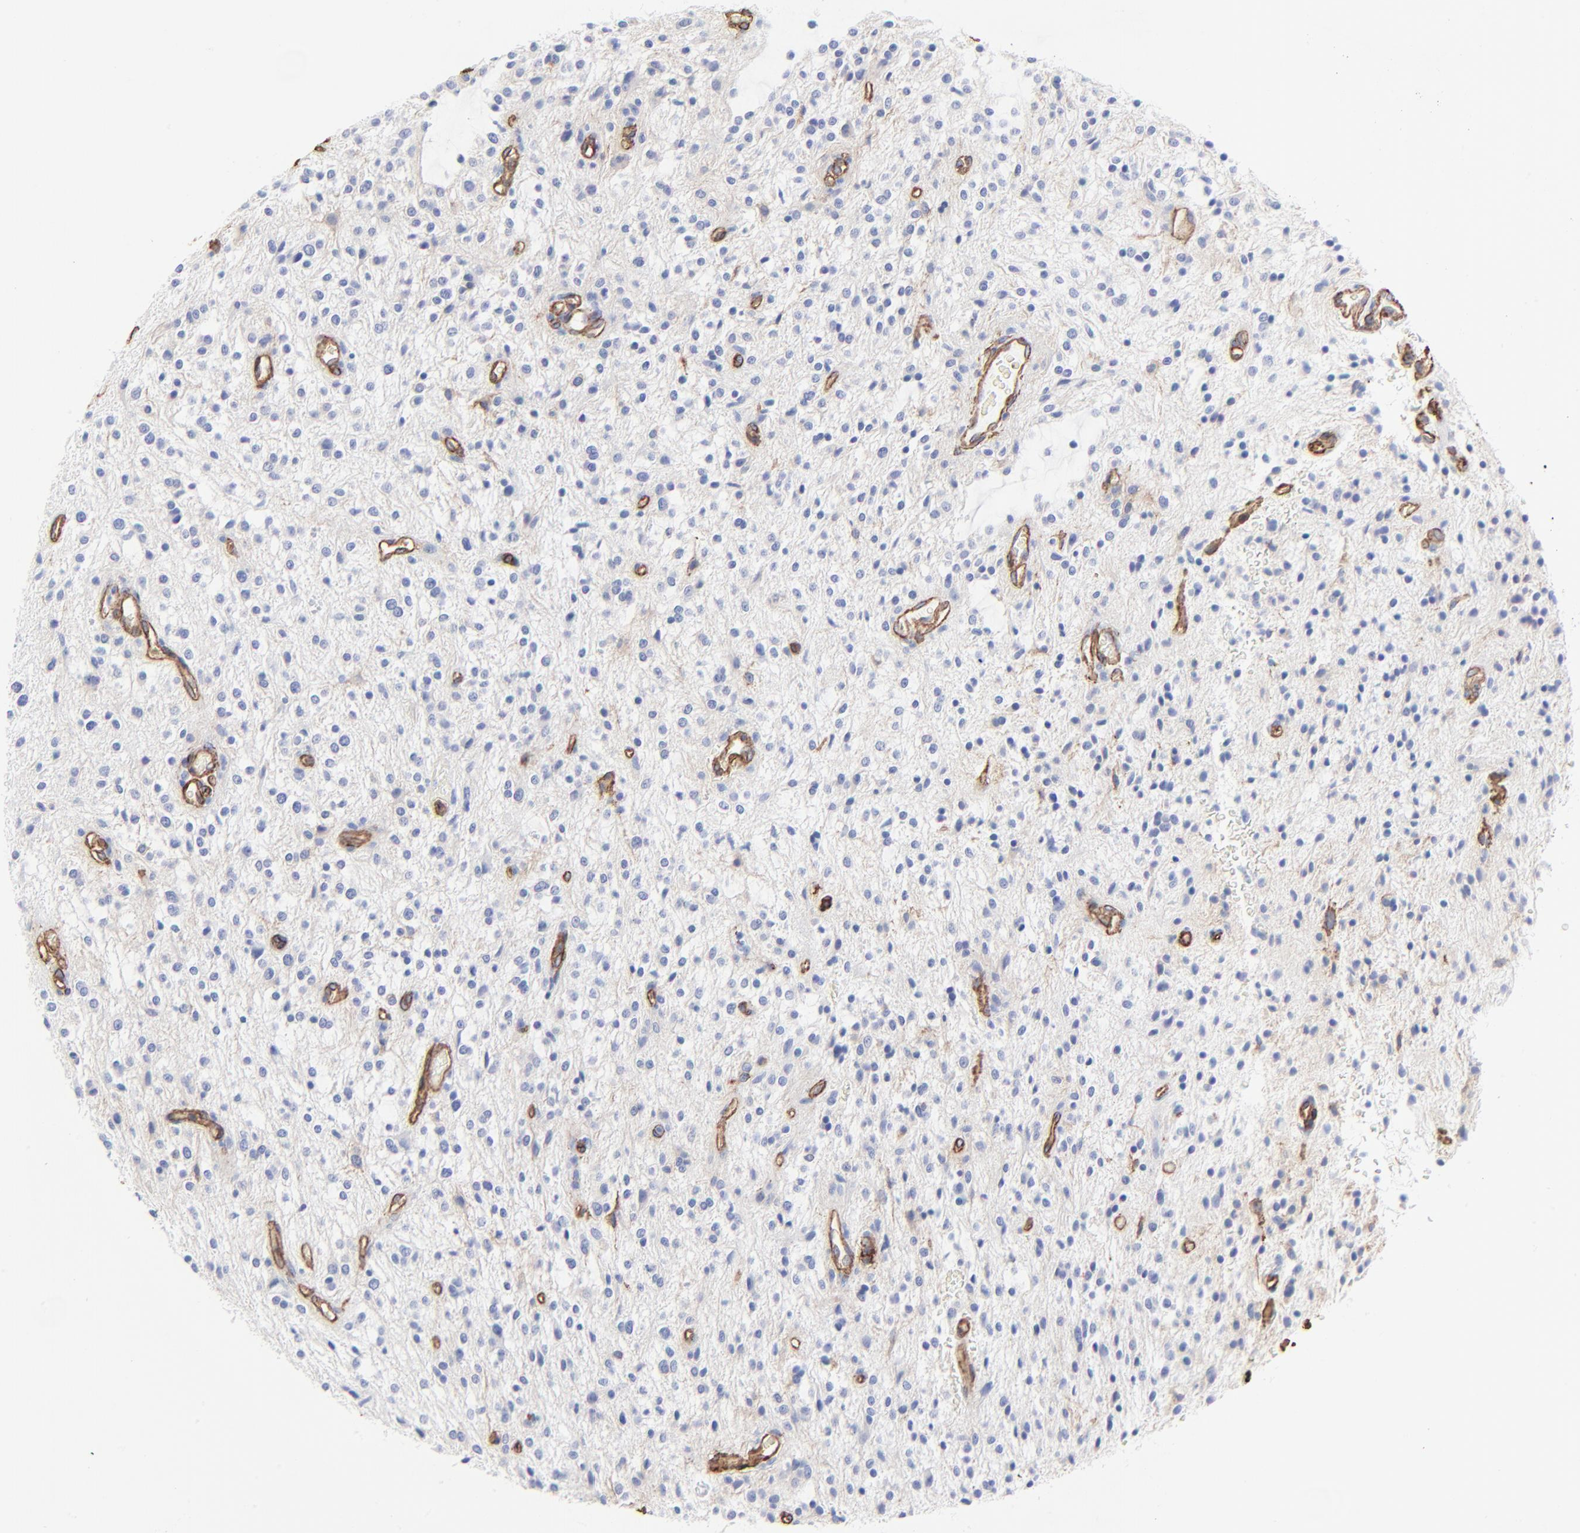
{"staining": {"intensity": "negative", "quantity": "none", "location": "none"}, "tissue": "glioma", "cell_type": "Tumor cells", "image_type": "cancer", "snomed": [{"axis": "morphology", "description": "Glioma, malignant, NOS"}, {"axis": "topography", "description": "Cerebellum"}], "caption": "High power microscopy micrograph of an immunohistochemistry image of malignant glioma, revealing no significant positivity in tumor cells.", "gene": "CAV1", "patient": {"sex": "female", "age": 10}}